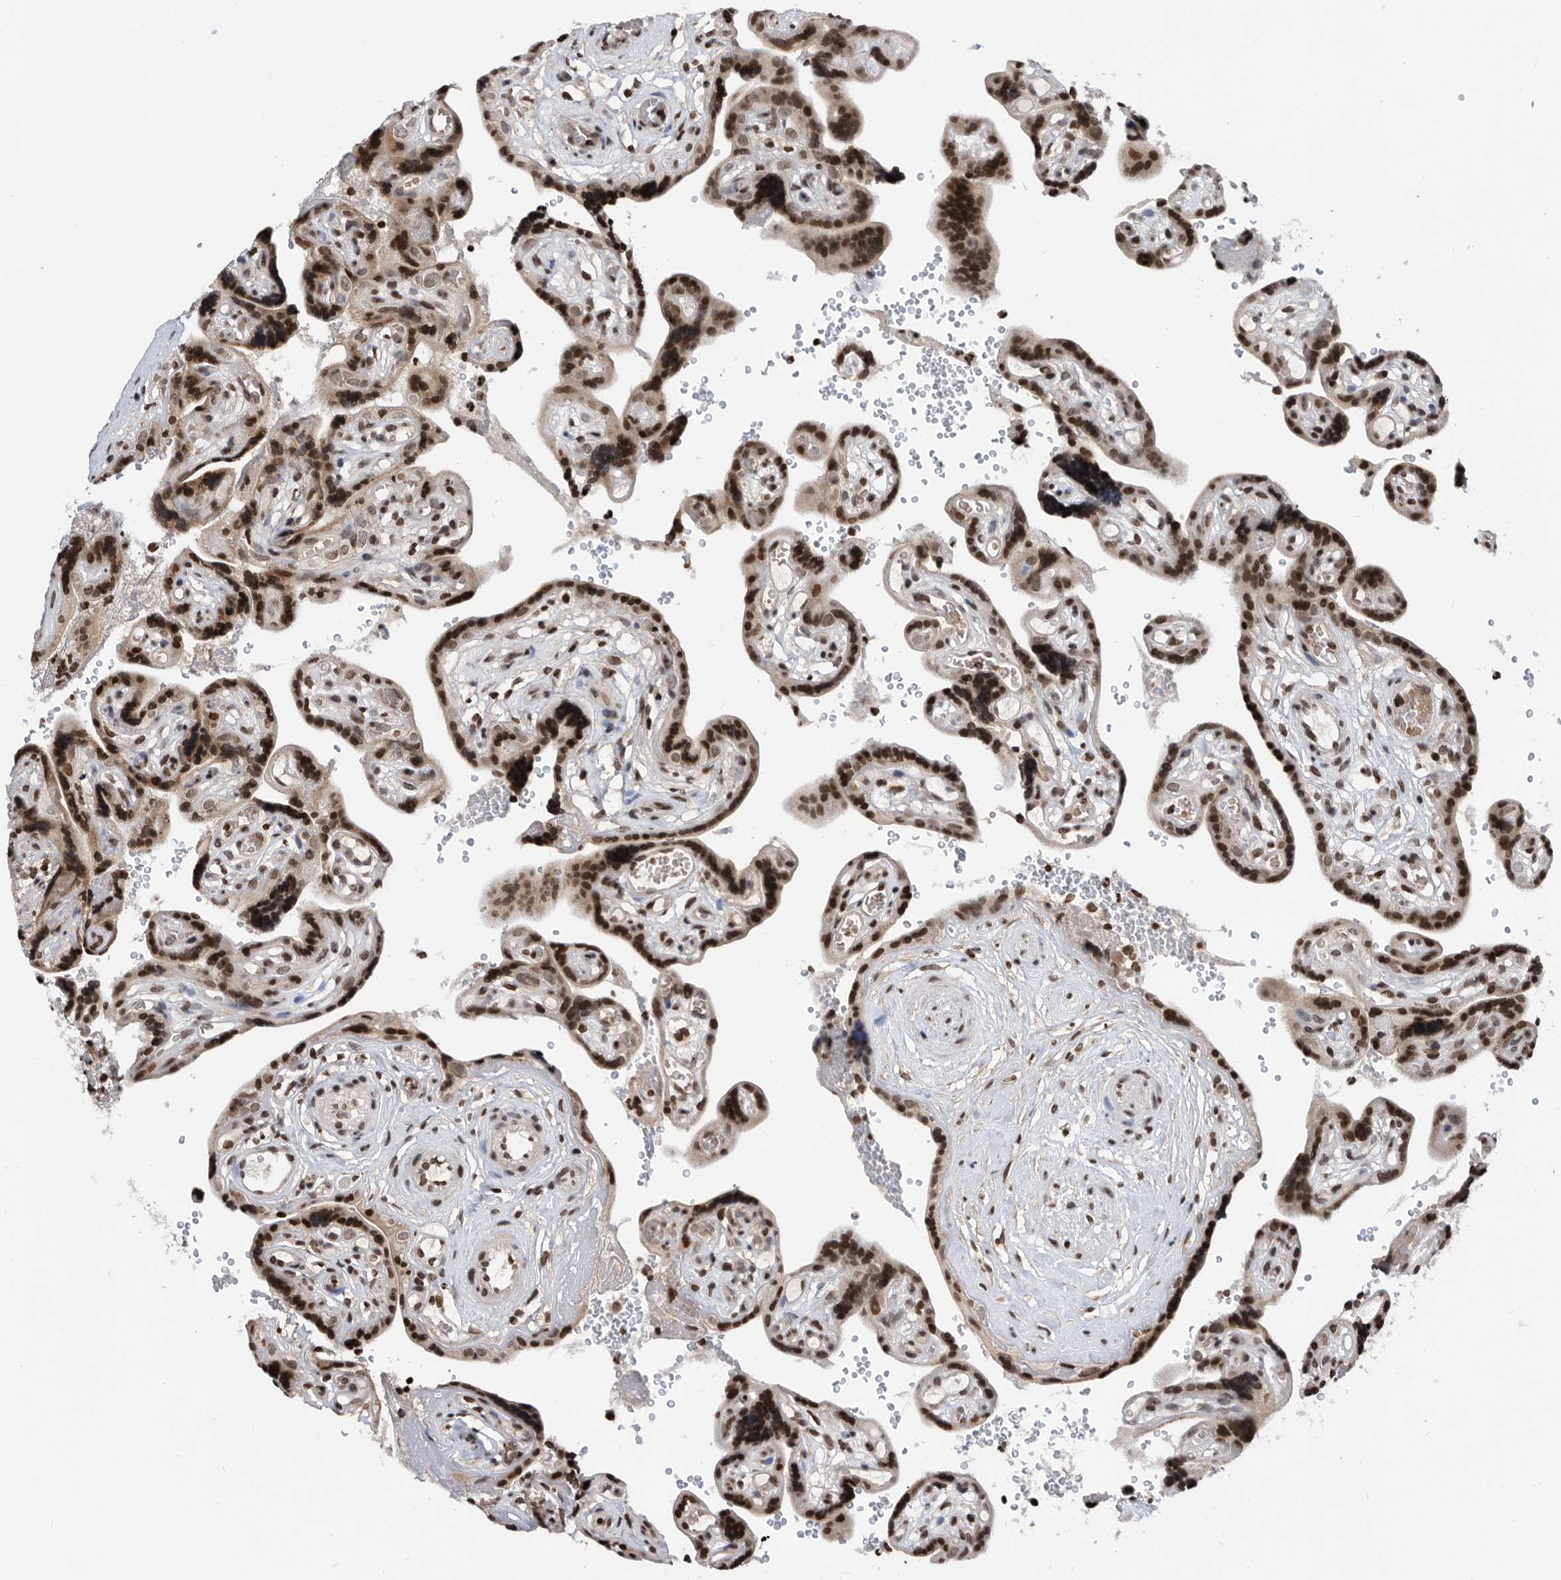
{"staining": {"intensity": "moderate", "quantity": ">75%", "location": "nuclear"}, "tissue": "placenta", "cell_type": "Decidual cells", "image_type": "normal", "snomed": [{"axis": "morphology", "description": "Normal tissue, NOS"}, {"axis": "topography", "description": "Placenta"}], "caption": "Immunohistochemistry (IHC) histopathology image of benign placenta: human placenta stained using IHC shows medium levels of moderate protein expression localized specifically in the nuclear of decidual cells, appearing as a nuclear brown color.", "gene": "SNRNP48", "patient": {"sex": "female", "age": 30}}